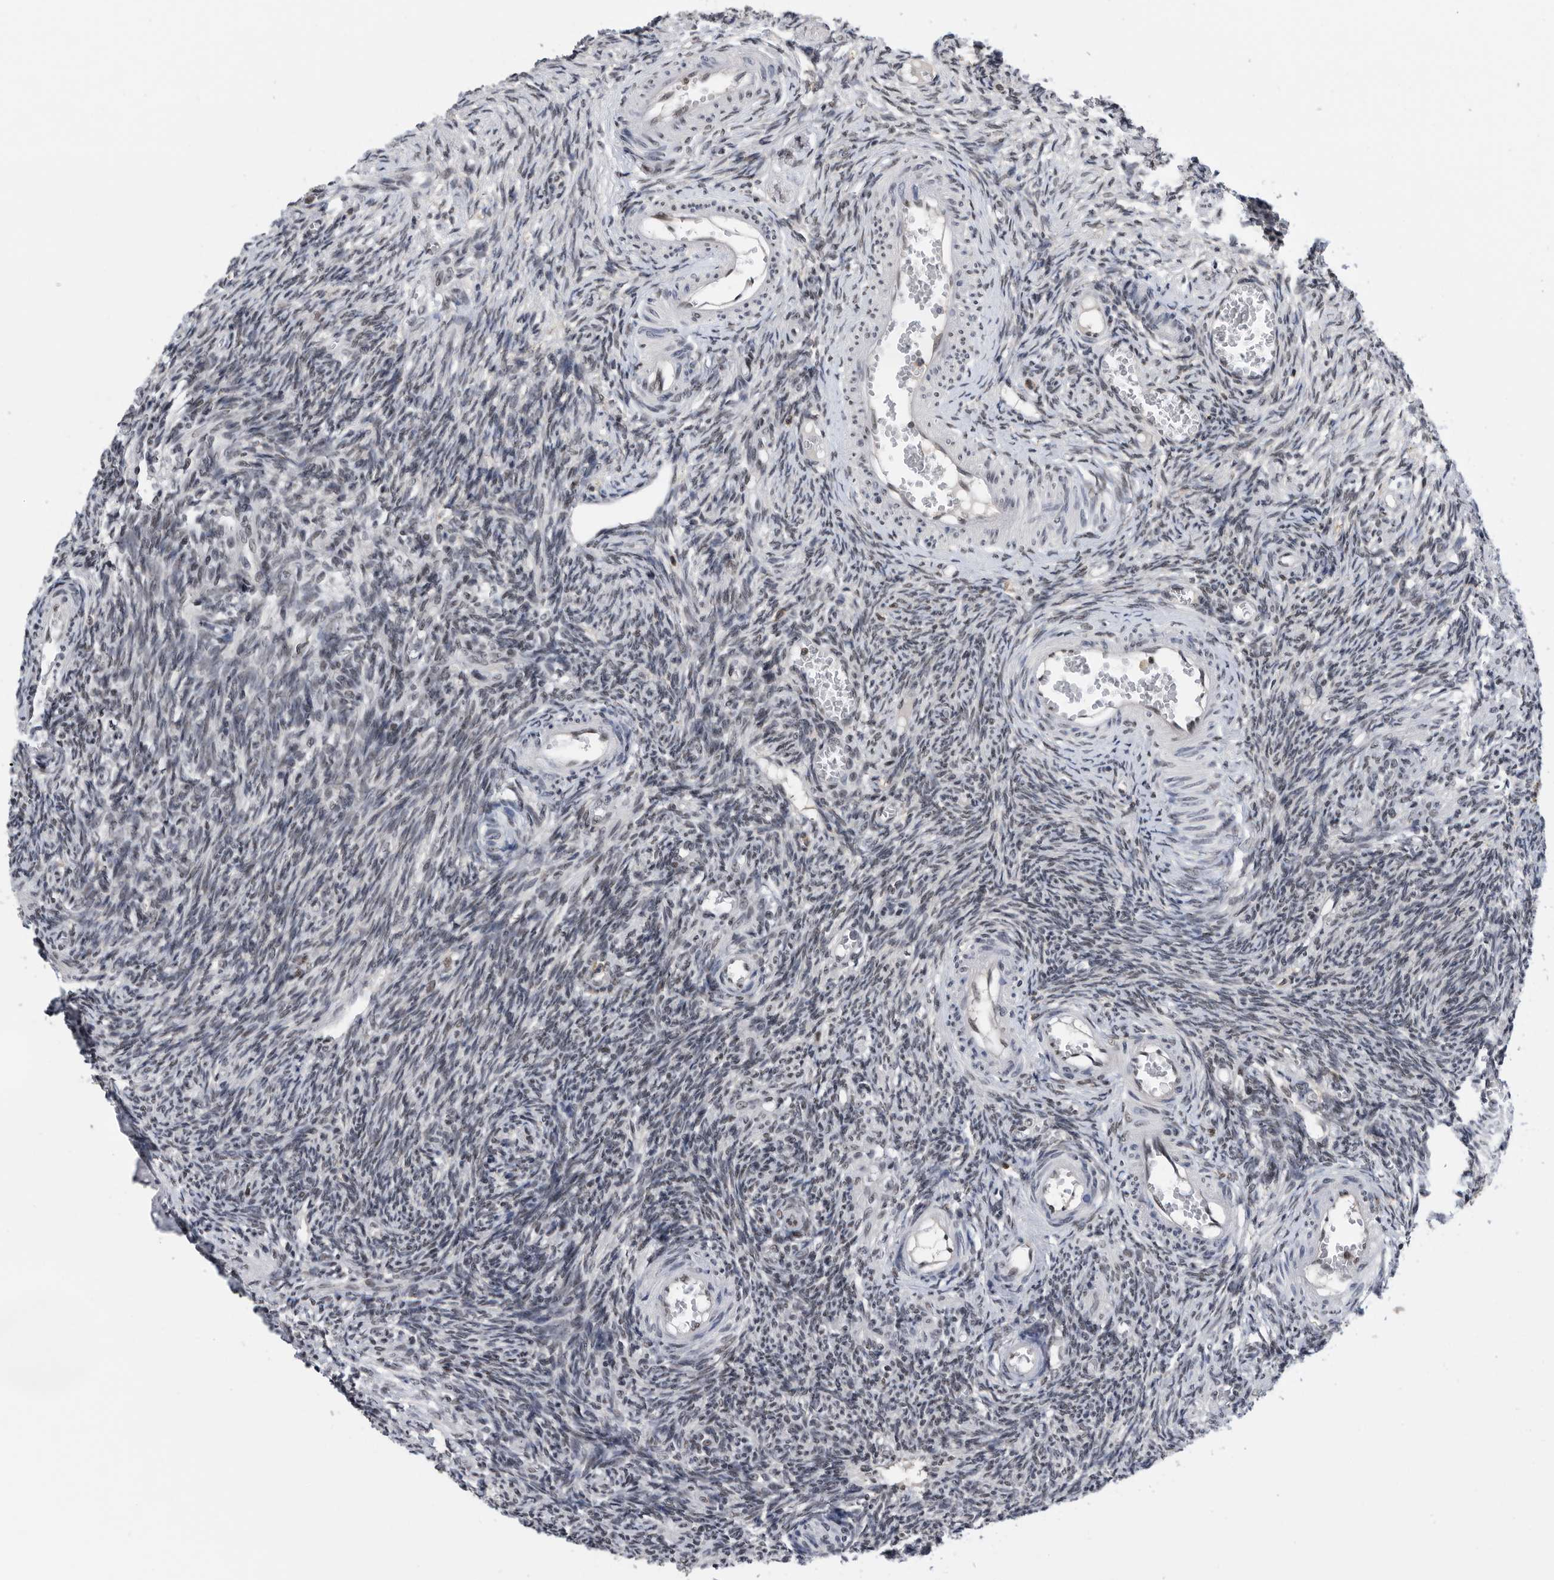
{"staining": {"intensity": "moderate", "quantity": "25%-75%", "location": "nuclear"}, "tissue": "ovary", "cell_type": "Ovarian stroma cells", "image_type": "normal", "snomed": [{"axis": "morphology", "description": "Normal tissue, NOS"}, {"axis": "topography", "description": "Ovary"}], "caption": "The histopathology image displays staining of benign ovary, revealing moderate nuclear protein staining (brown color) within ovarian stroma cells.", "gene": "ZNF260", "patient": {"sex": "female", "age": 27}}